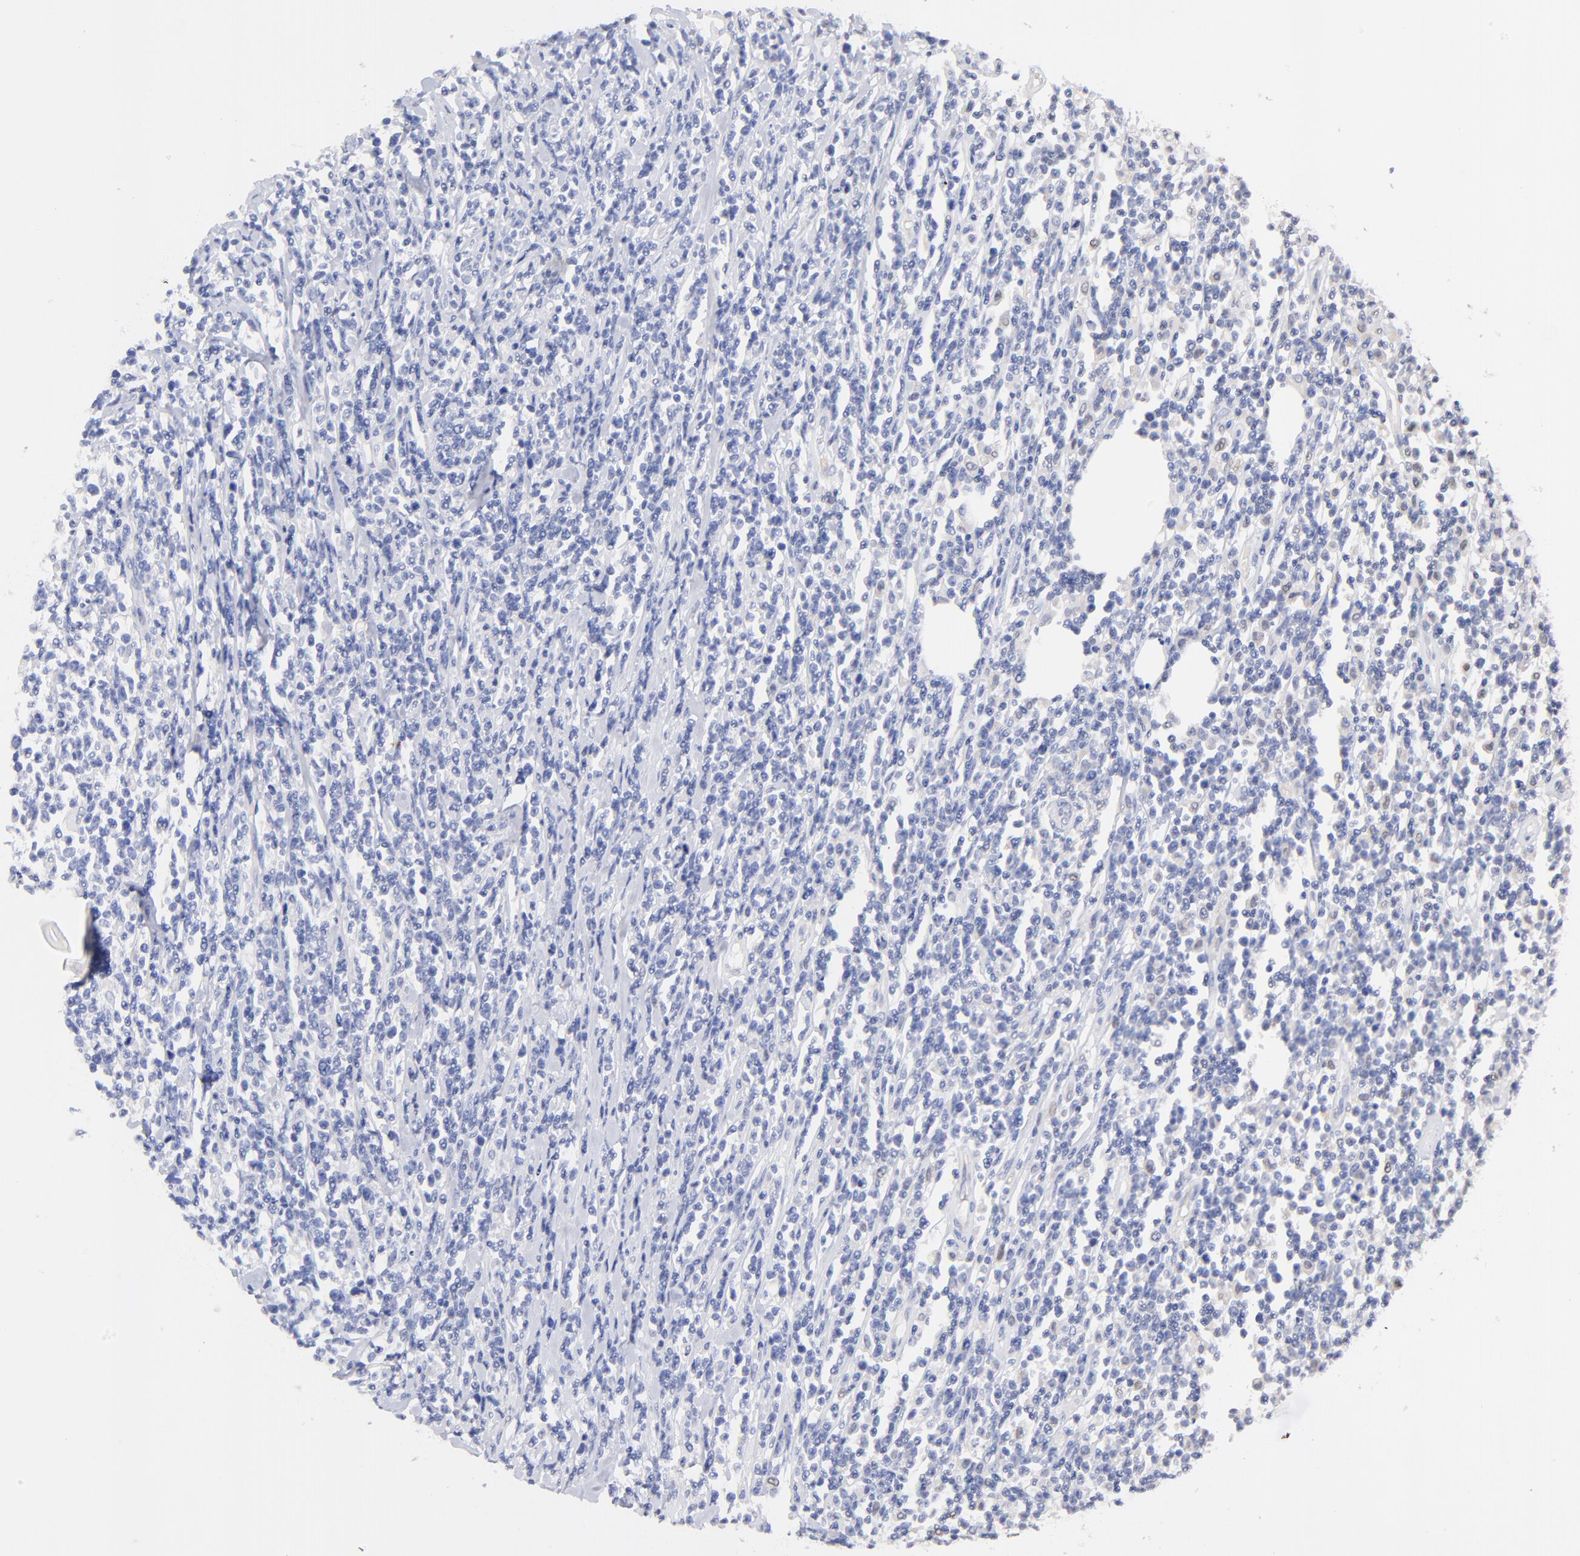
{"staining": {"intensity": "negative", "quantity": "none", "location": "none"}, "tissue": "lymphoma", "cell_type": "Tumor cells", "image_type": "cancer", "snomed": [{"axis": "morphology", "description": "Malignant lymphoma, non-Hodgkin's type, High grade"}, {"axis": "topography", "description": "Colon"}], "caption": "High power microscopy micrograph of an immunohistochemistry (IHC) photomicrograph of lymphoma, revealing no significant staining in tumor cells.", "gene": "CFAP57", "patient": {"sex": "male", "age": 82}}